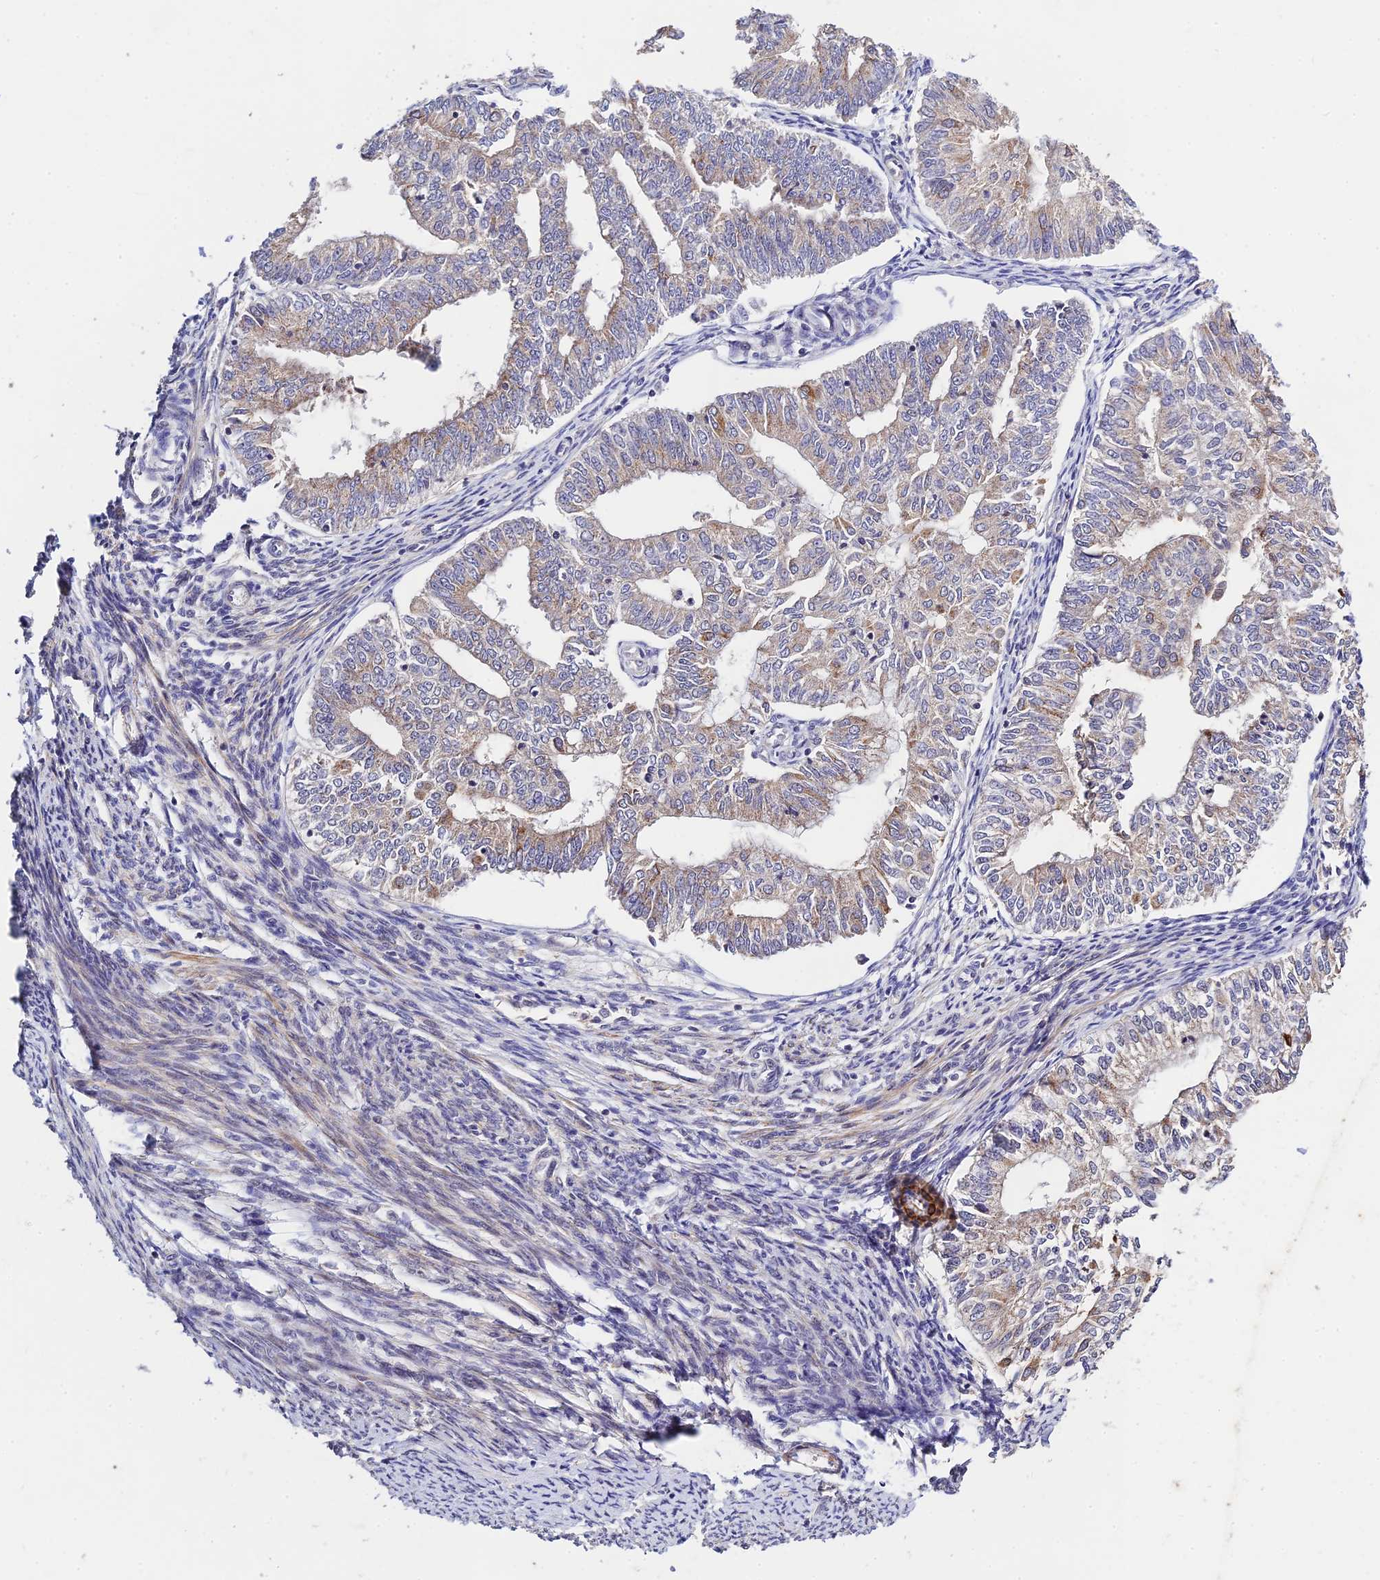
{"staining": {"intensity": "strong", "quantity": "25%-75%", "location": "cytoplasmic/membranous"}, "tissue": "smooth muscle", "cell_type": "Smooth muscle cells", "image_type": "normal", "snomed": [{"axis": "morphology", "description": "Normal tissue, NOS"}, {"axis": "topography", "description": "Smooth muscle"}, {"axis": "topography", "description": "Uterus"}], "caption": "Protein staining exhibits strong cytoplasmic/membranous staining in about 25%-75% of smooth muscle cells in benign smooth muscle.", "gene": "CWH43", "patient": {"sex": "female", "age": 59}}